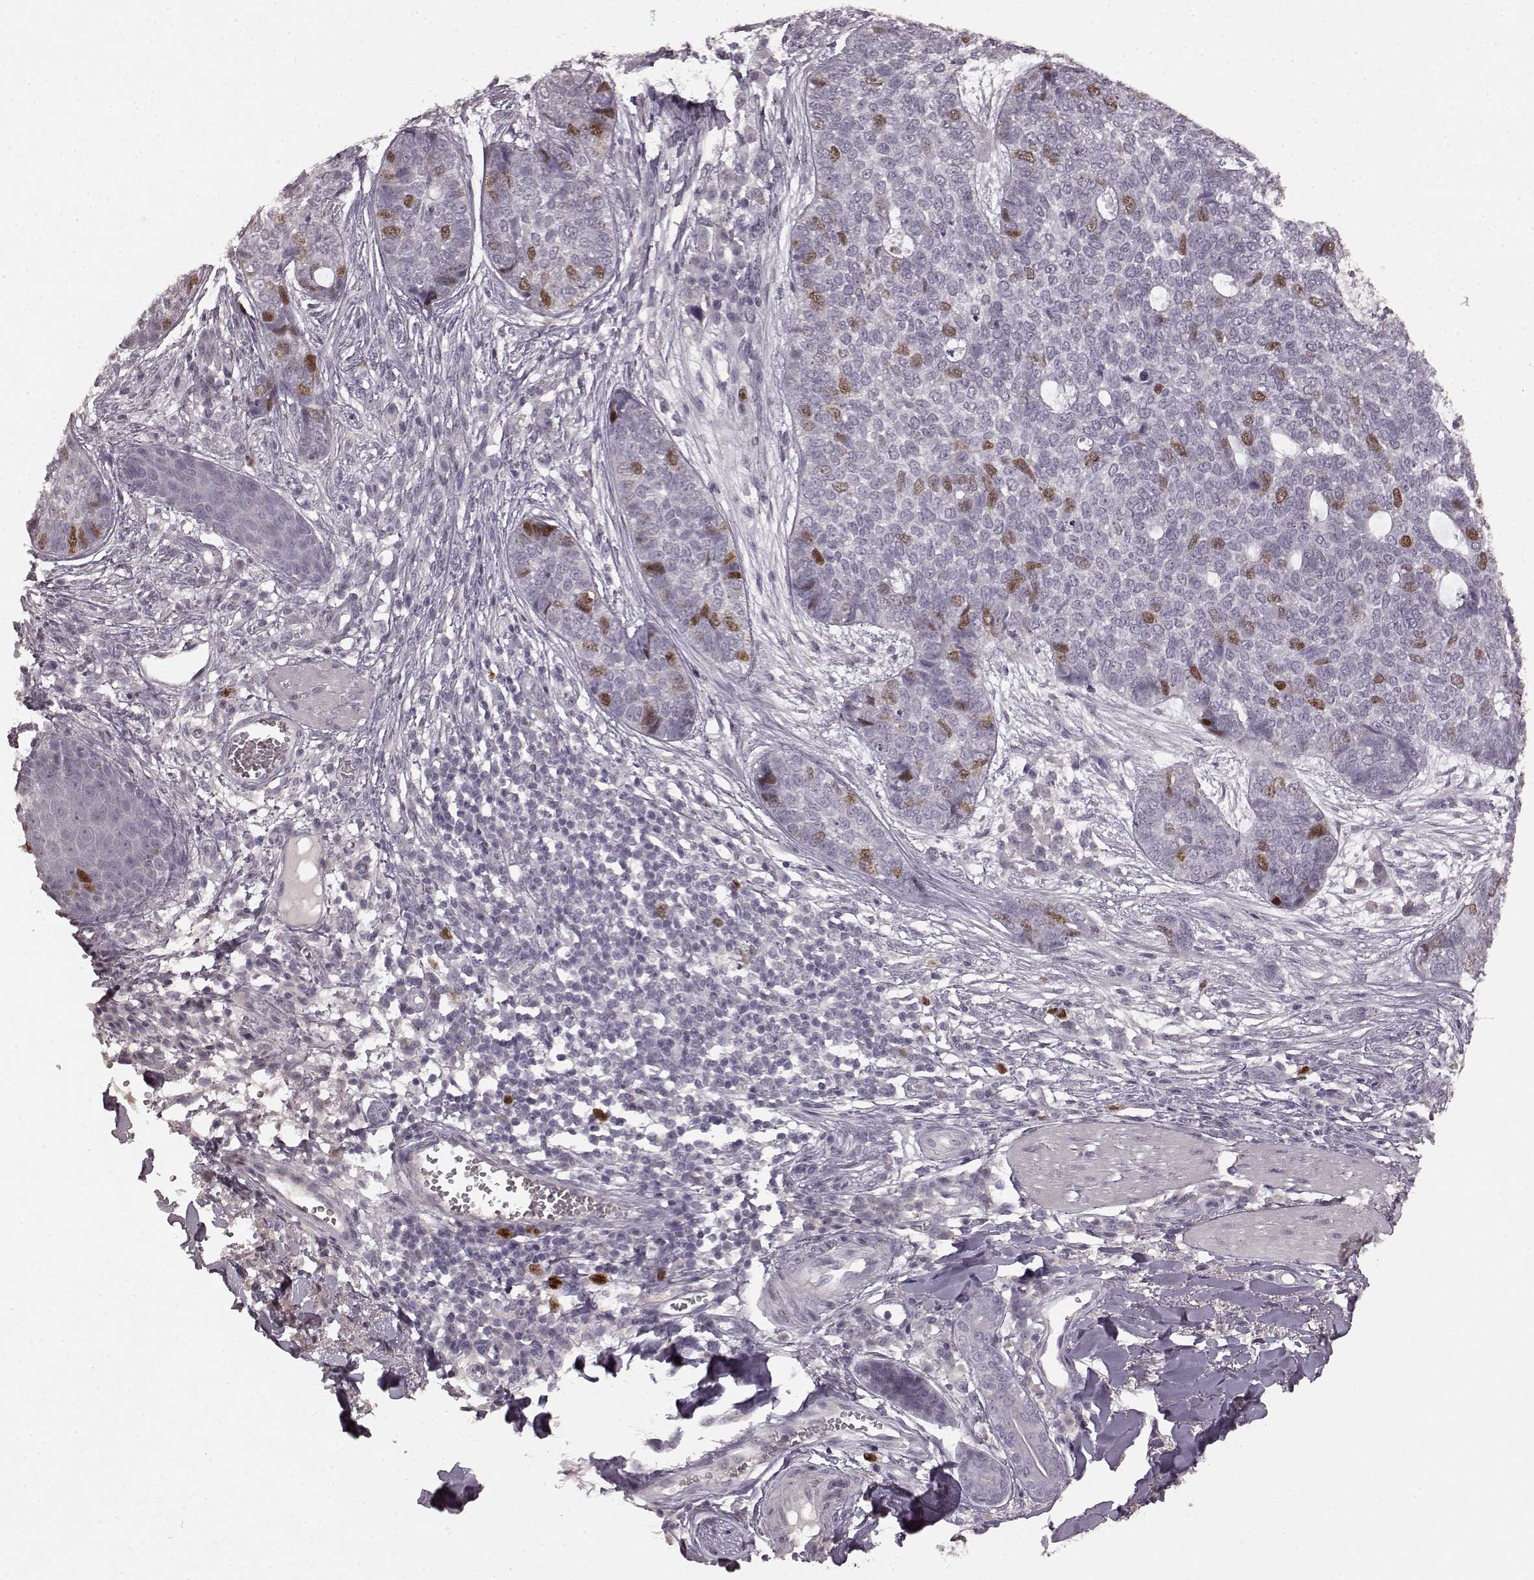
{"staining": {"intensity": "moderate", "quantity": "<25%", "location": "nuclear"}, "tissue": "skin cancer", "cell_type": "Tumor cells", "image_type": "cancer", "snomed": [{"axis": "morphology", "description": "Basal cell carcinoma"}, {"axis": "topography", "description": "Skin"}], "caption": "The immunohistochemical stain labels moderate nuclear positivity in tumor cells of skin cancer tissue. (IHC, brightfield microscopy, high magnification).", "gene": "CCNA2", "patient": {"sex": "female", "age": 69}}